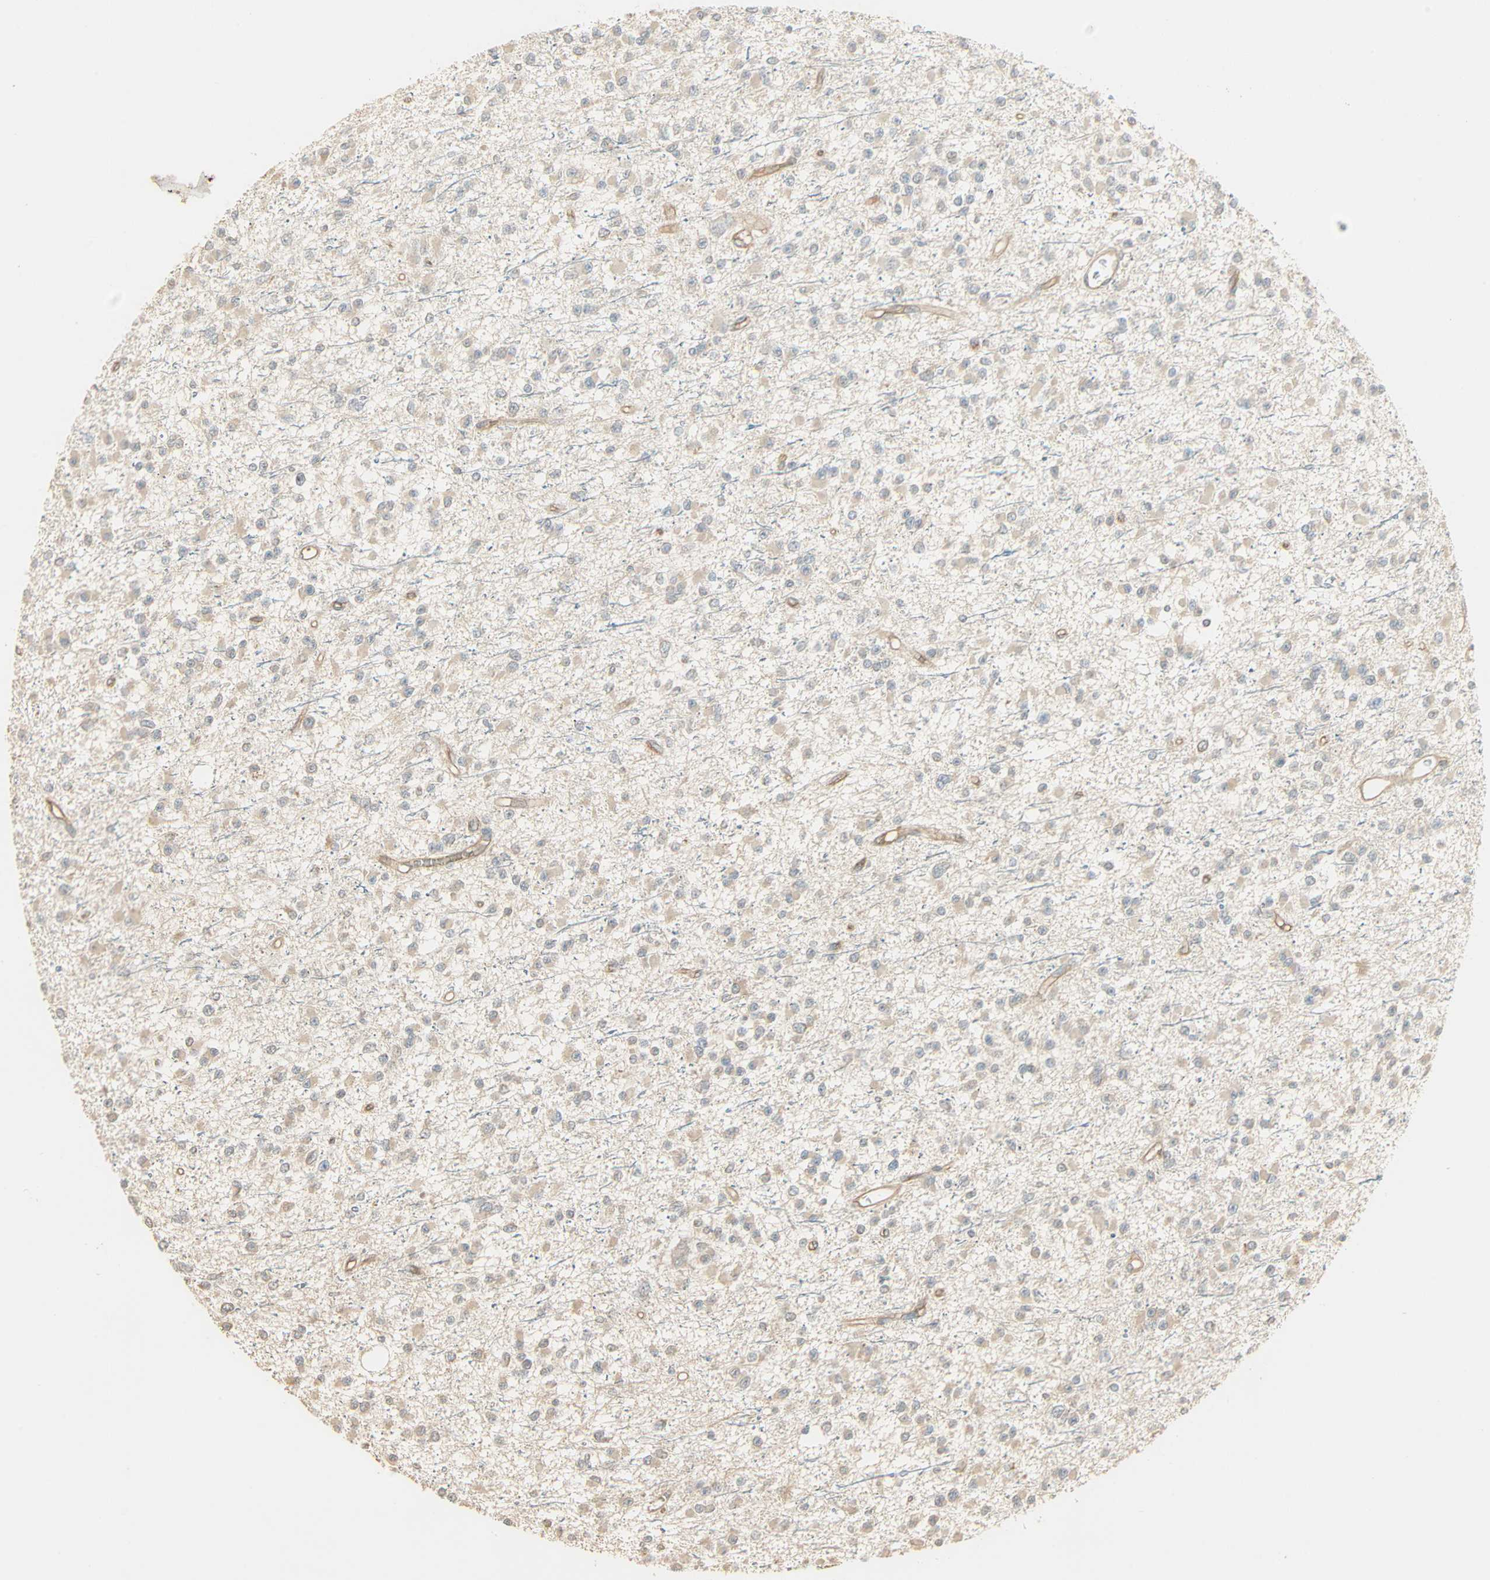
{"staining": {"intensity": "negative", "quantity": "none", "location": "none"}, "tissue": "glioma", "cell_type": "Tumor cells", "image_type": "cancer", "snomed": [{"axis": "morphology", "description": "Glioma, malignant, Low grade"}, {"axis": "topography", "description": "Brain"}], "caption": "IHC histopathology image of neoplastic tissue: malignant low-grade glioma stained with DAB demonstrates no significant protein expression in tumor cells. Brightfield microscopy of immunohistochemistry (IHC) stained with DAB (3,3'-diaminobenzidine) (brown) and hematoxylin (blue), captured at high magnification.", "gene": "GALK1", "patient": {"sex": "female", "age": 22}}